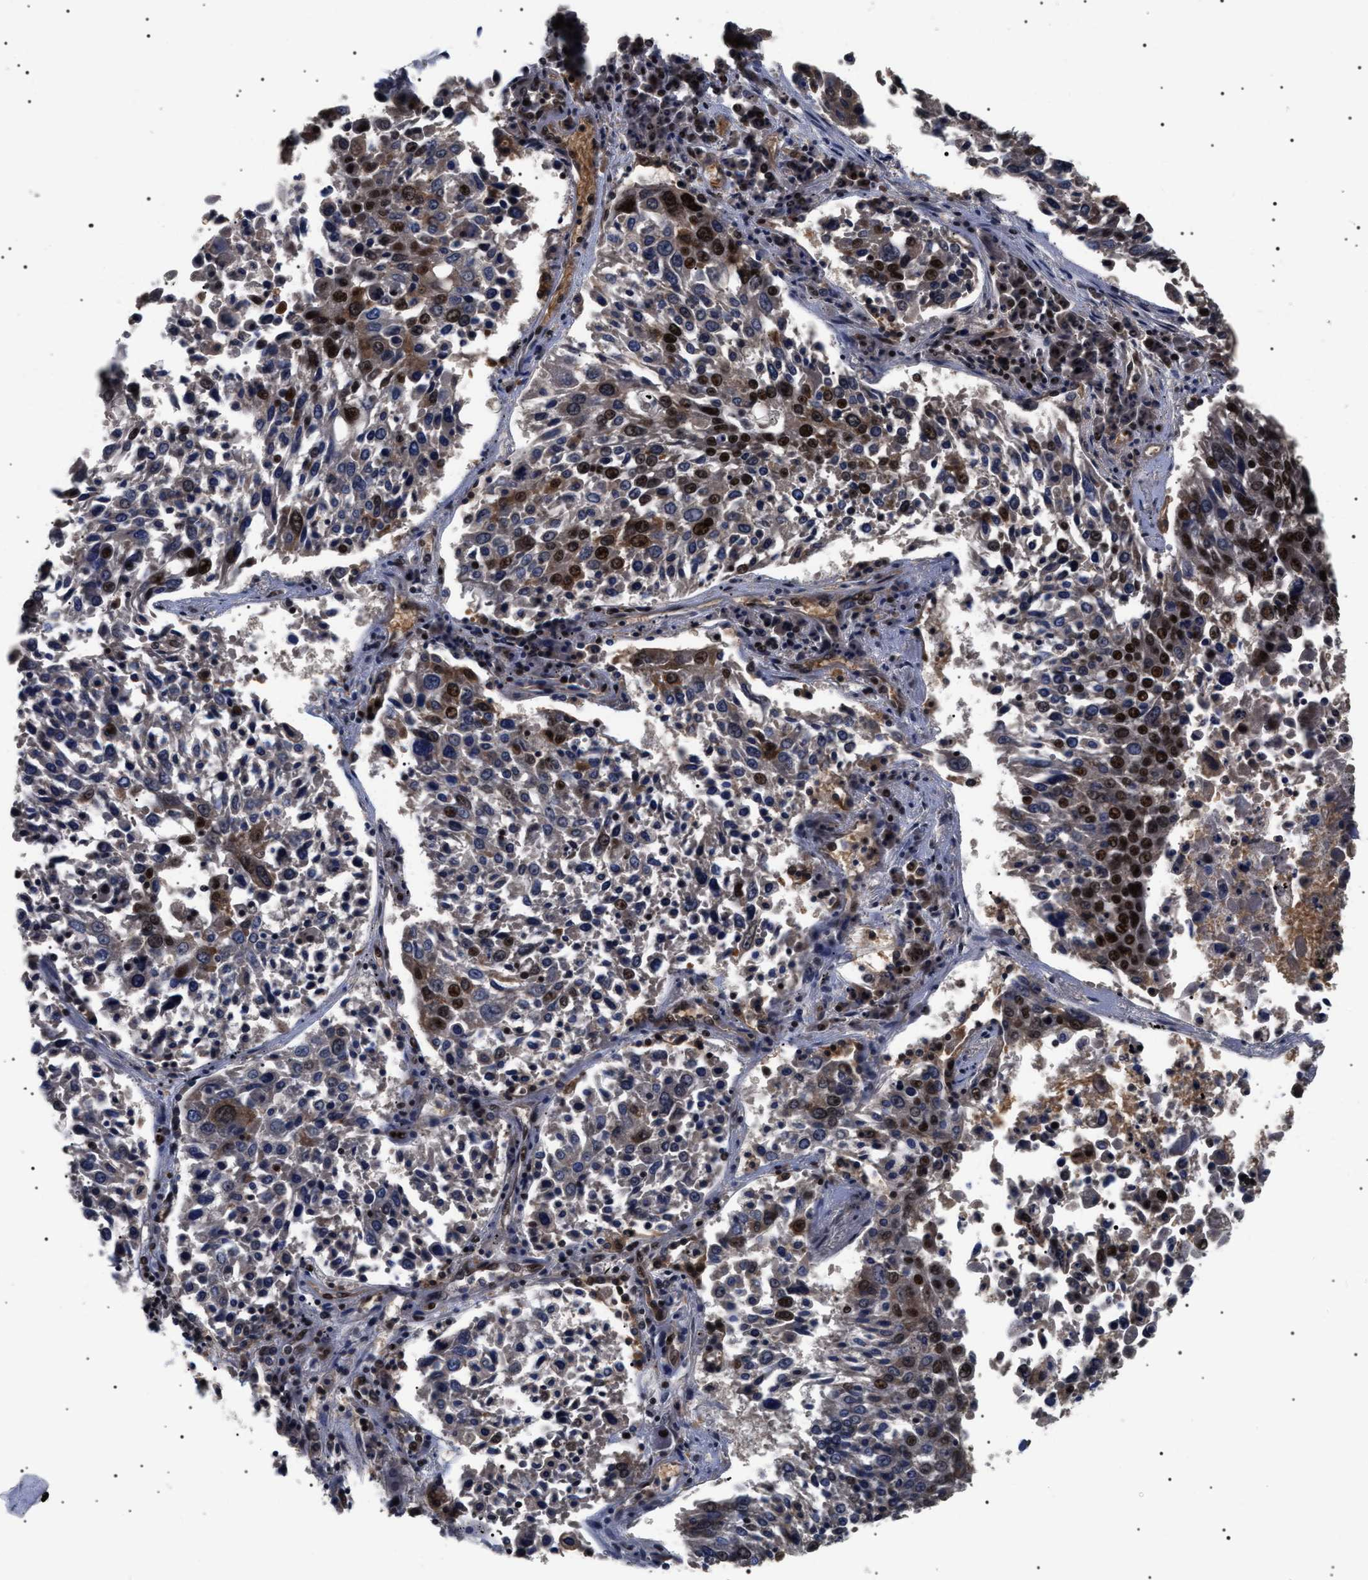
{"staining": {"intensity": "moderate", "quantity": "<25%", "location": "nuclear"}, "tissue": "lung cancer", "cell_type": "Tumor cells", "image_type": "cancer", "snomed": [{"axis": "morphology", "description": "Squamous cell carcinoma, NOS"}, {"axis": "topography", "description": "Lung"}], "caption": "Human lung squamous cell carcinoma stained with a brown dye demonstrates moderate nuclear positive positivity in about <25% of tumor cells.", "gene": "CAAP1", "patient": {"sex": "male", "age": 65}}